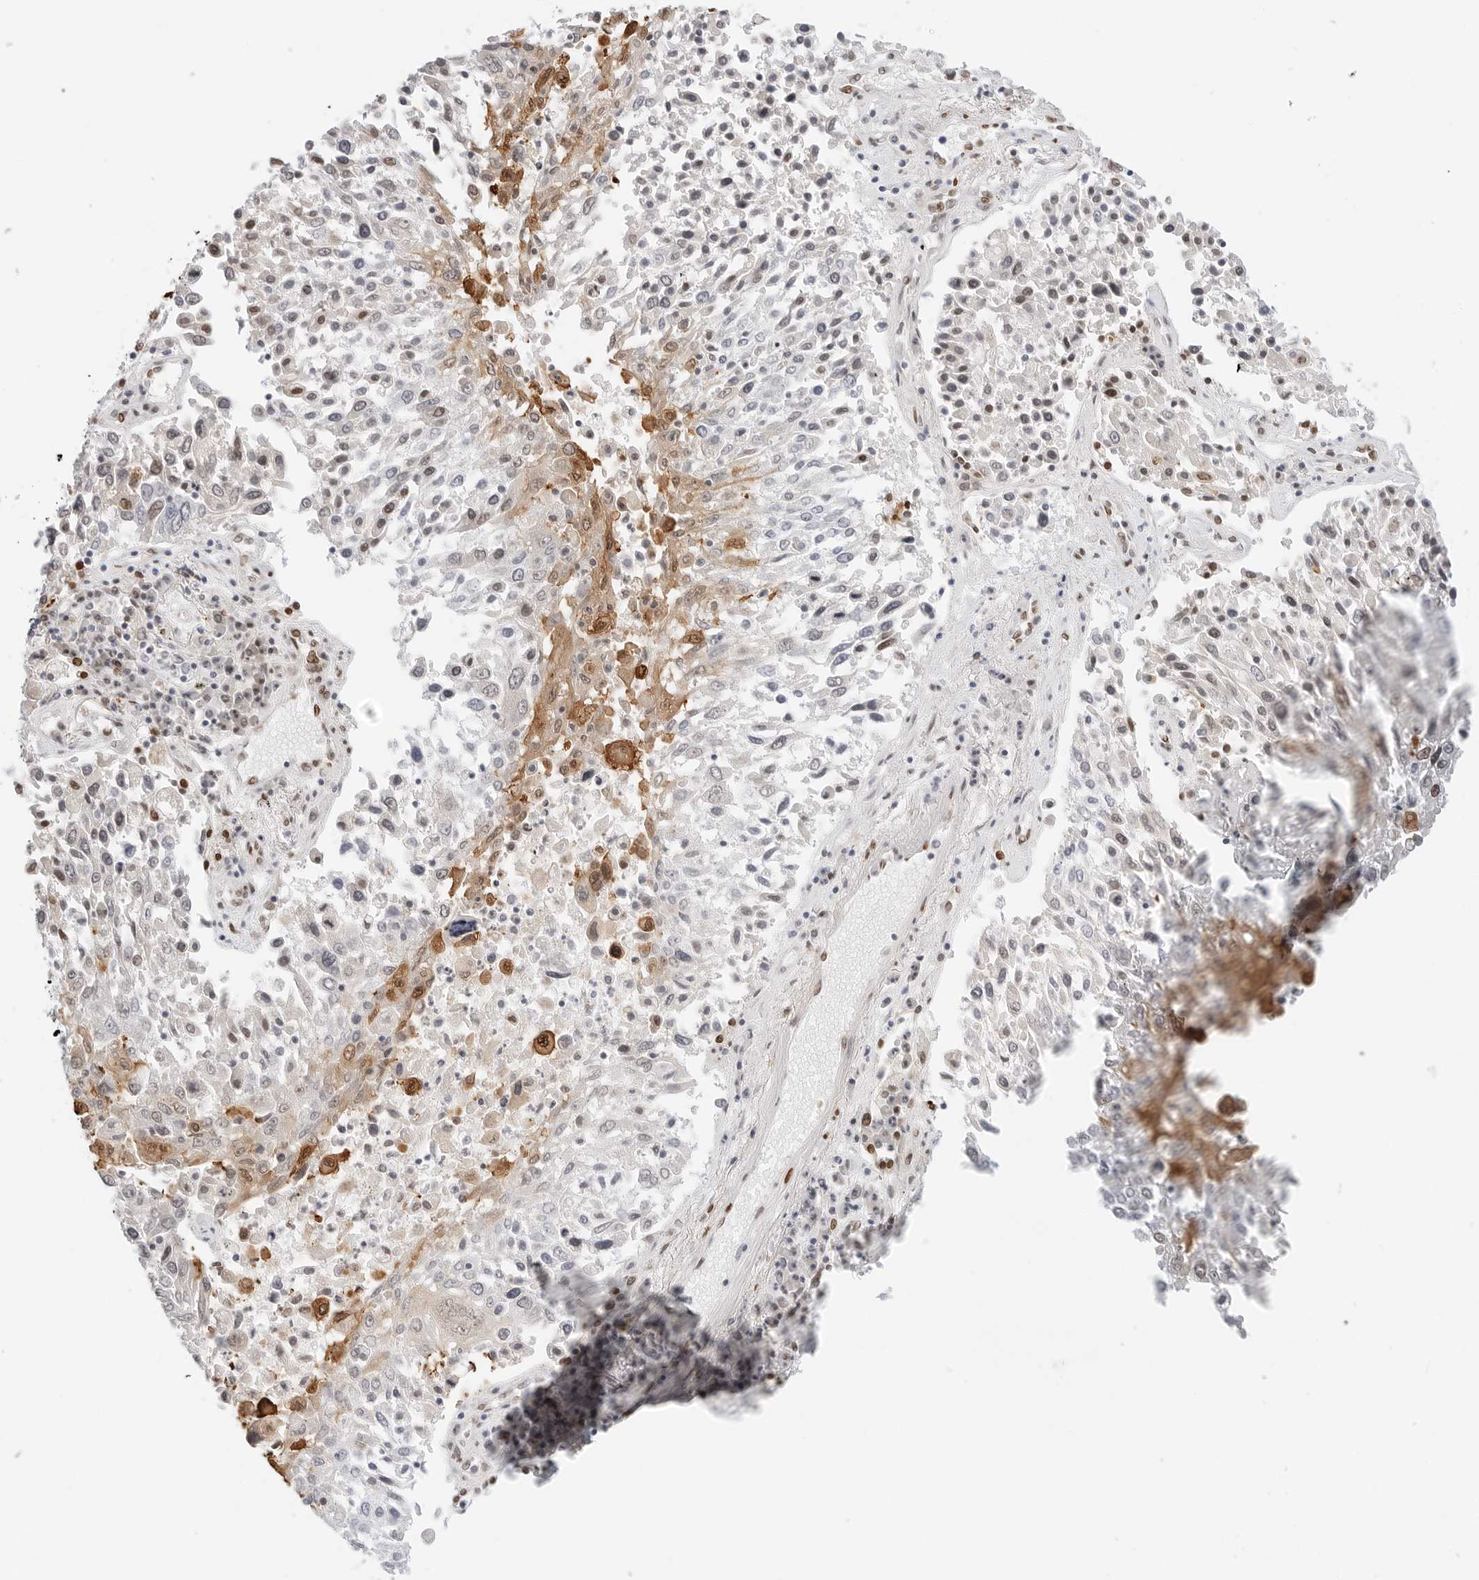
{"staining": {"intensity": "weak", "quantity": "<25%", "location": "nuclear"}, "tissue": "lung cancer", "cell_type": "Tumor cells", "image_type": "cancer", "snomed": [{"axis": "morphology", "description": "Squamous cell carcinoma, NOS"}, {"axis": "topography", "description": "Lung"}], "caption": "Micrograph shows no significant protein positivity in tumor cells of lung cancer.", "gene": "SPIDR", "patient": {"sex": "male", "age": 65}}